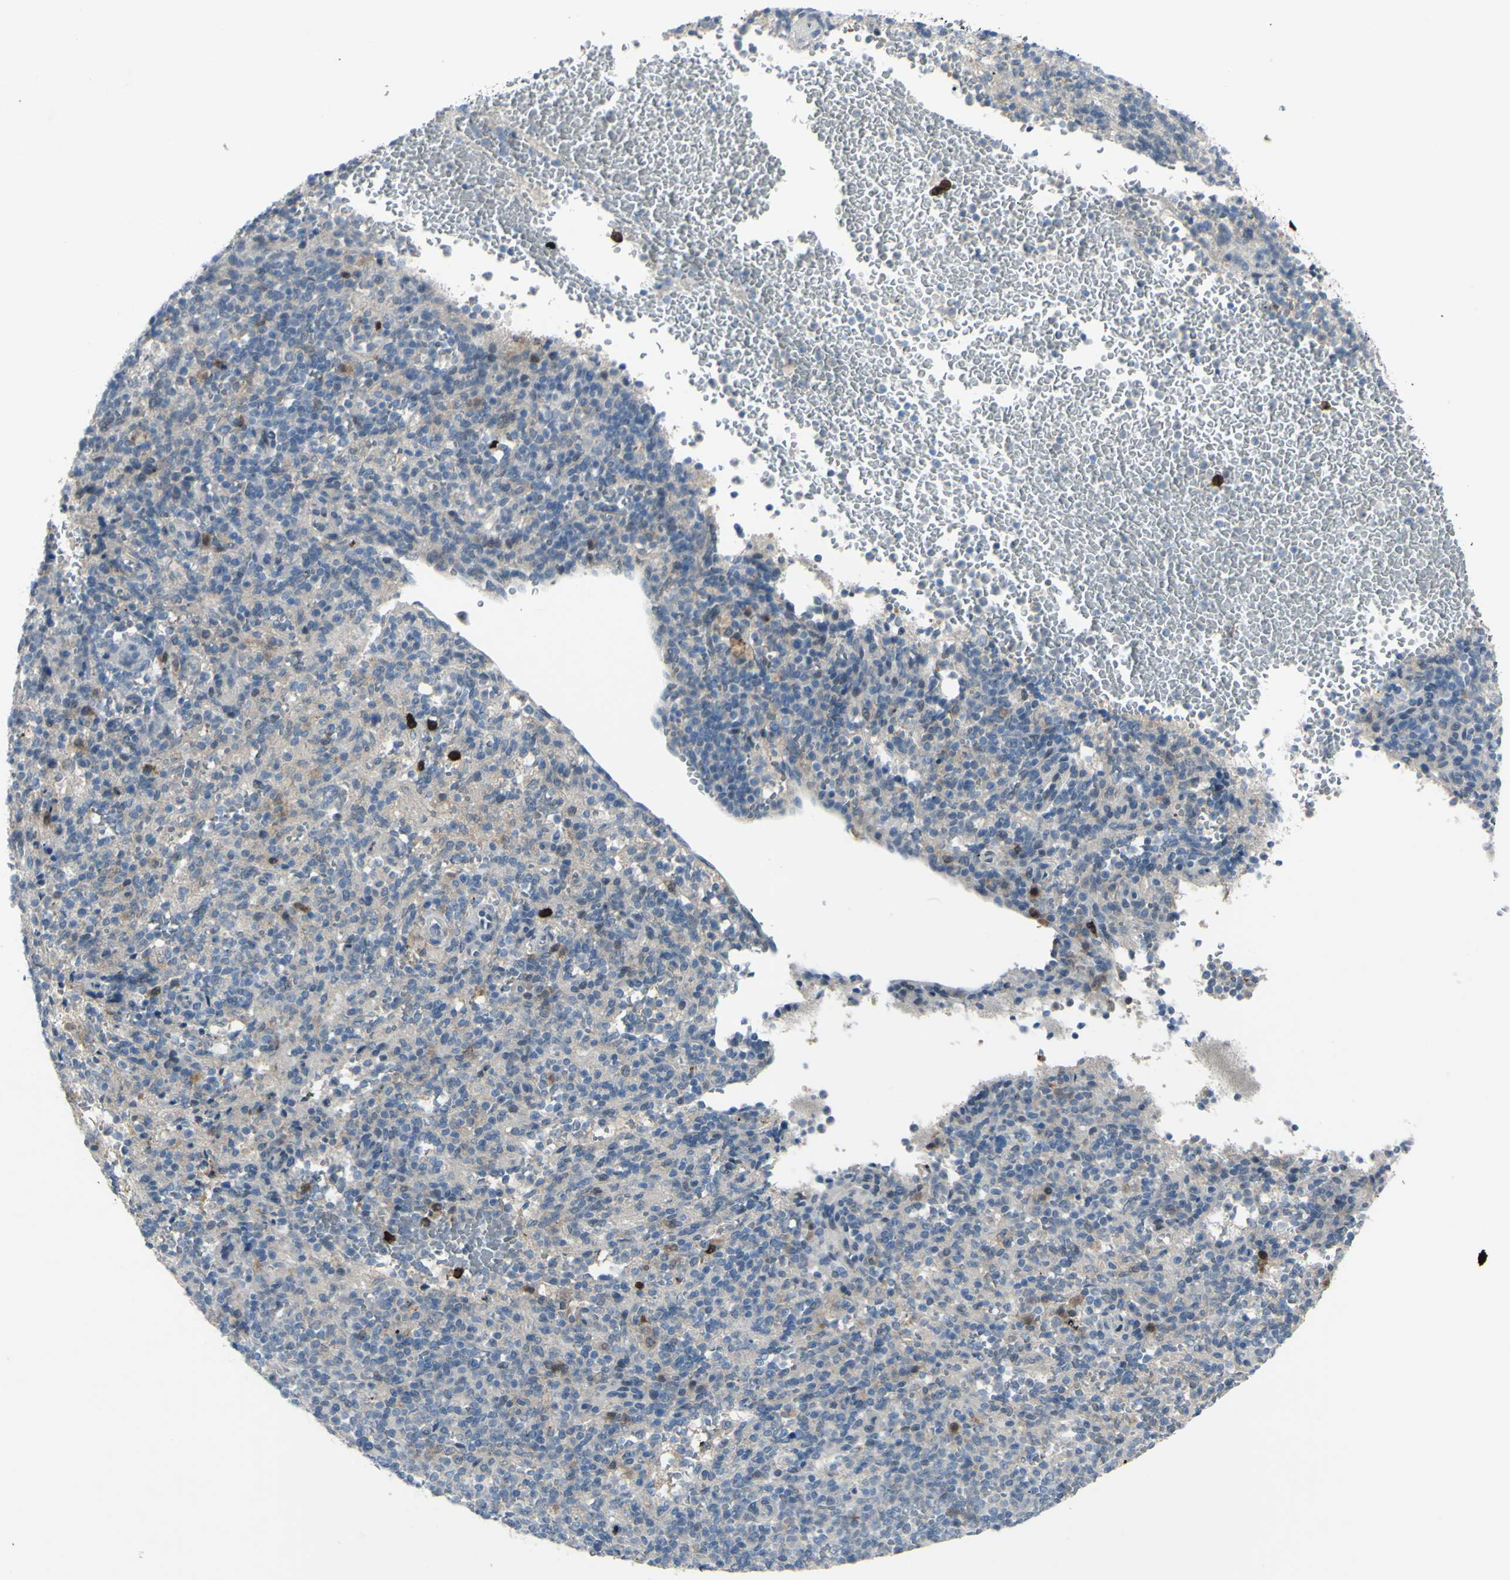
{"staining": {"intensity": "weak", "quantity": "25%-75%", "location": "cytoplasmic/membranous"}, "tissue": "spleen", "cell_type": "Cells in red pulp", "image_type": "normal", "snomed": [{"axis": "morphology", "description": "Normal tissue, NOS"}, {"axis": "topography", "description": "Spleen"}], "caption": "A micrograph showing weak cytoplasmic/membranous expression in about 25%-75% of cells in red pulp in unremarkable spleen, as visualized by brown immunohistochemical staining.", "gene": "ETNK1", "patient": {"sex": "female", "age": 74}}